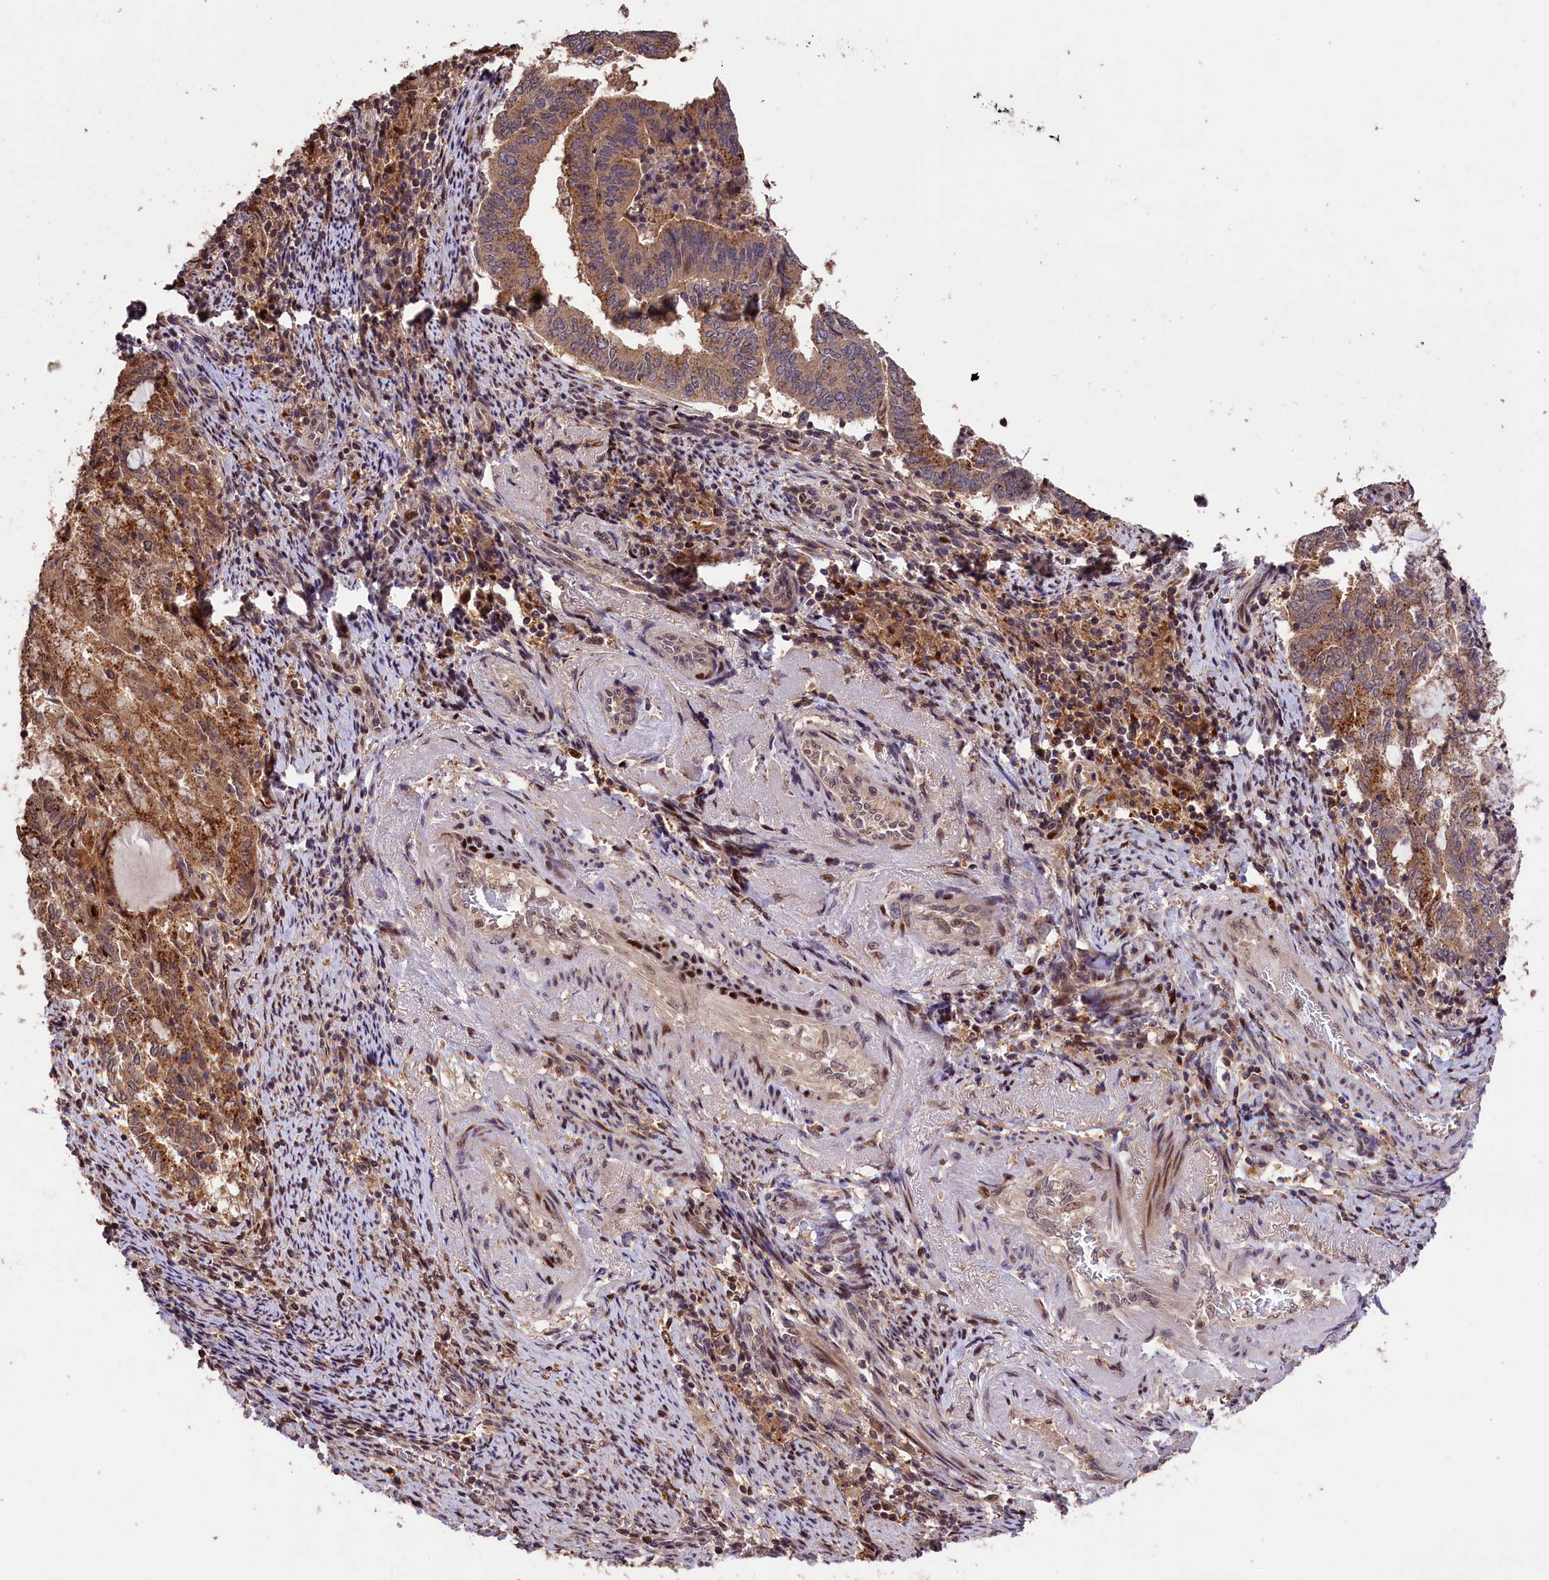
{"staining": {"intensity": "moderate", "quantity": ">75%", "location": "cytoplasmic/membranous"}, "tissue": "endometrial cancer", "cell_type": "Tumor cells", "image_type": "cancer", "snomed": [{"axis": "morphology", "description": "Adenocarcinoma, NOS"}, {"axis": "topography", "description": "Endometrium"}], "caption": "Protein staining by IHC displays moderate cytoplasmic/membranous expression in about >75% of tumor cells in endometrial cancer (adenocarcinoma).", "gene": "PHAF1", "patient": {"sex": "female", "age": 80}}